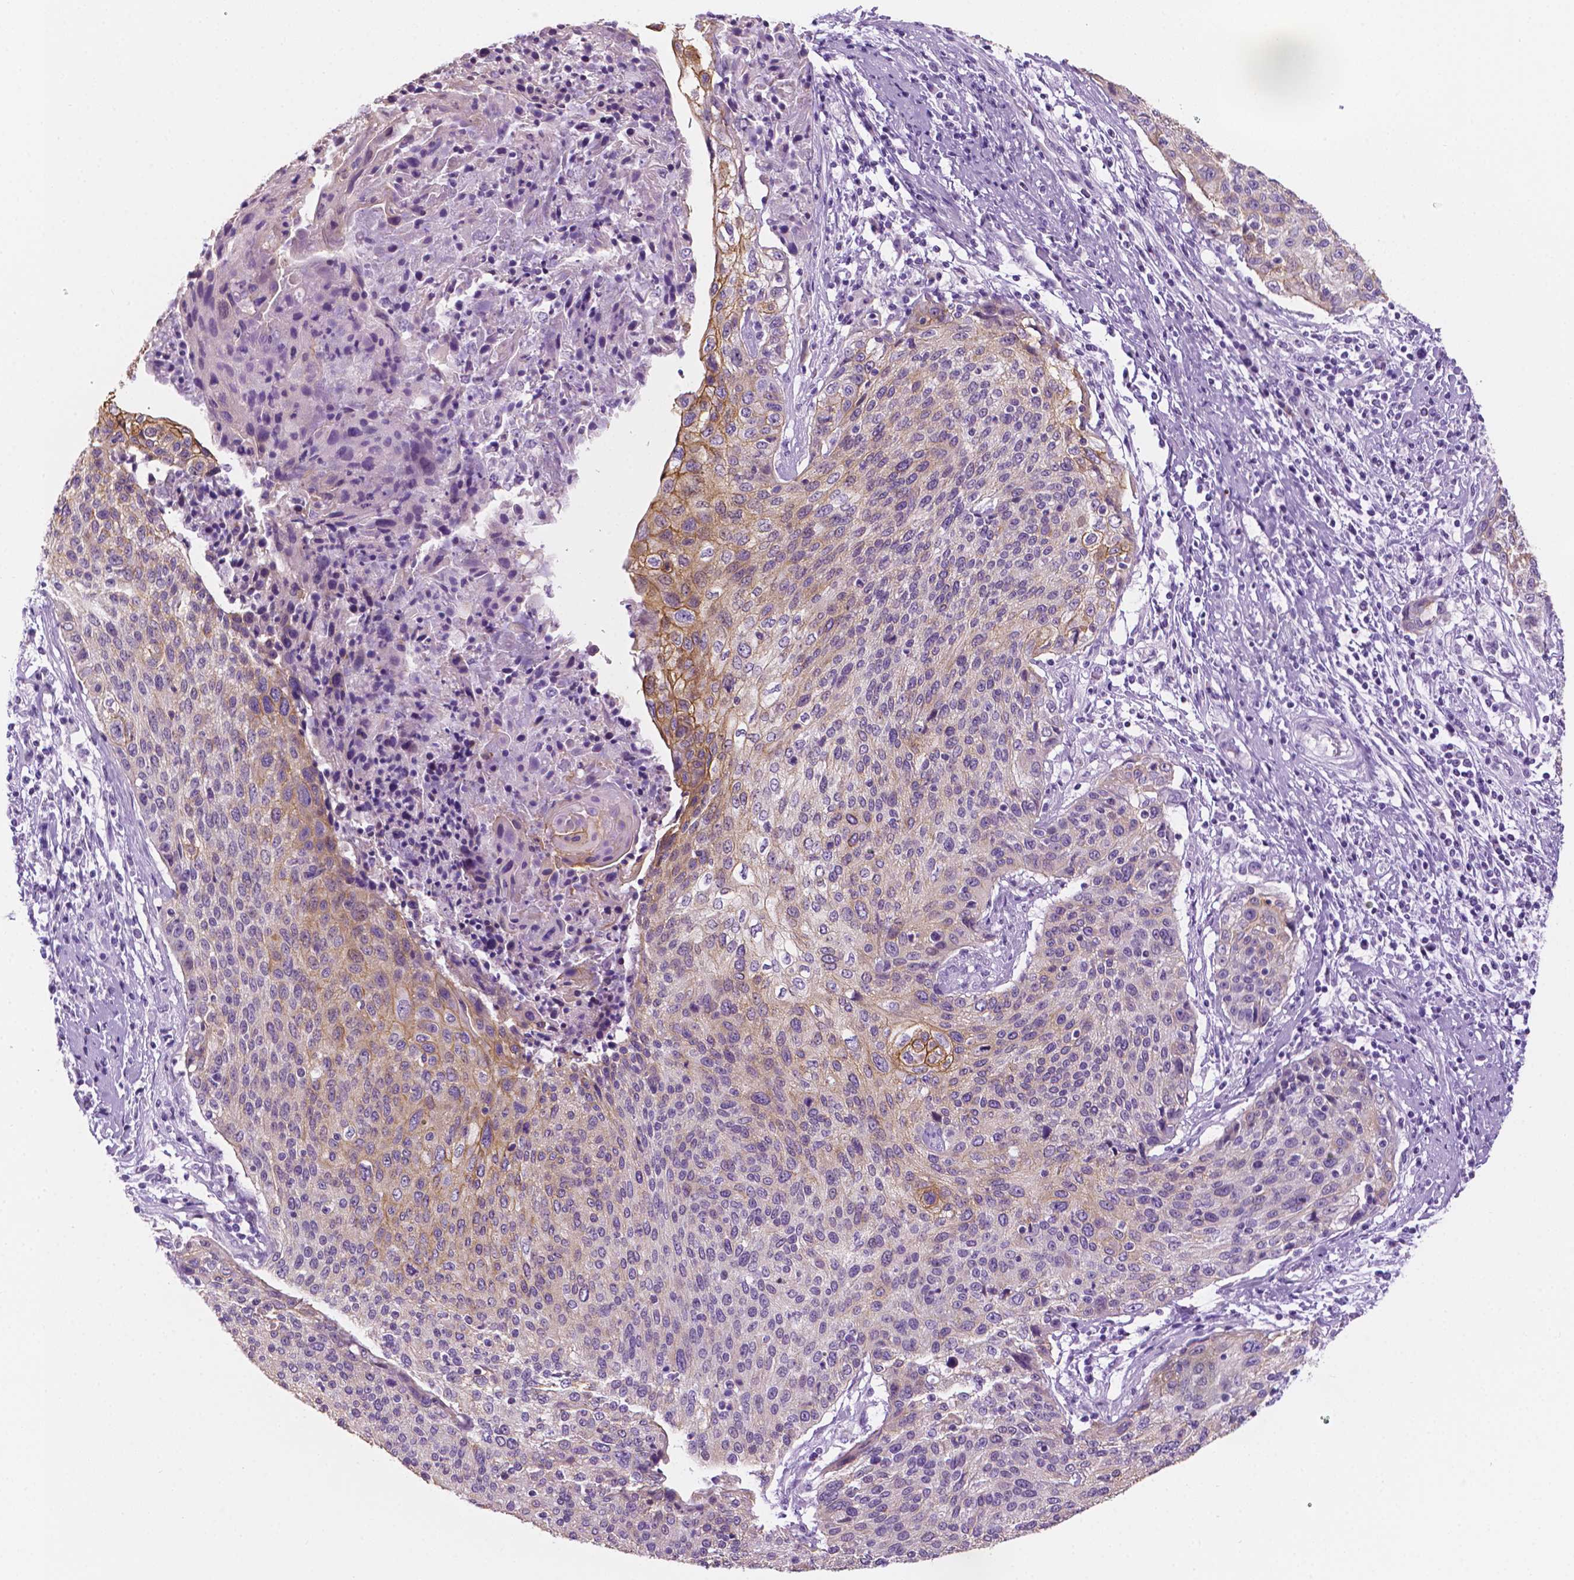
{"staining": {"intensity": "moderate", "quantity": "<25%", "location": "cytoplasmic/membranous"}, "tissue": "cervical cancer", "cell_type": "Tumor cells", "image_type": "cancer", "snomed": [{"axis": "morphology", "description": "Squamous cell carcinoma, NOS"}, {"axis": "topography", "description": "Cervix"}], "caption": "This micrograph shows immunohistochemistry (IHC) staining of cervical squamous cell carcinoma, with low moderate cytoplasmic/membranous positivity in about <25% of tumor cells.", "gene": "PPL", "patient": {"sex": "female", "age": 31}}